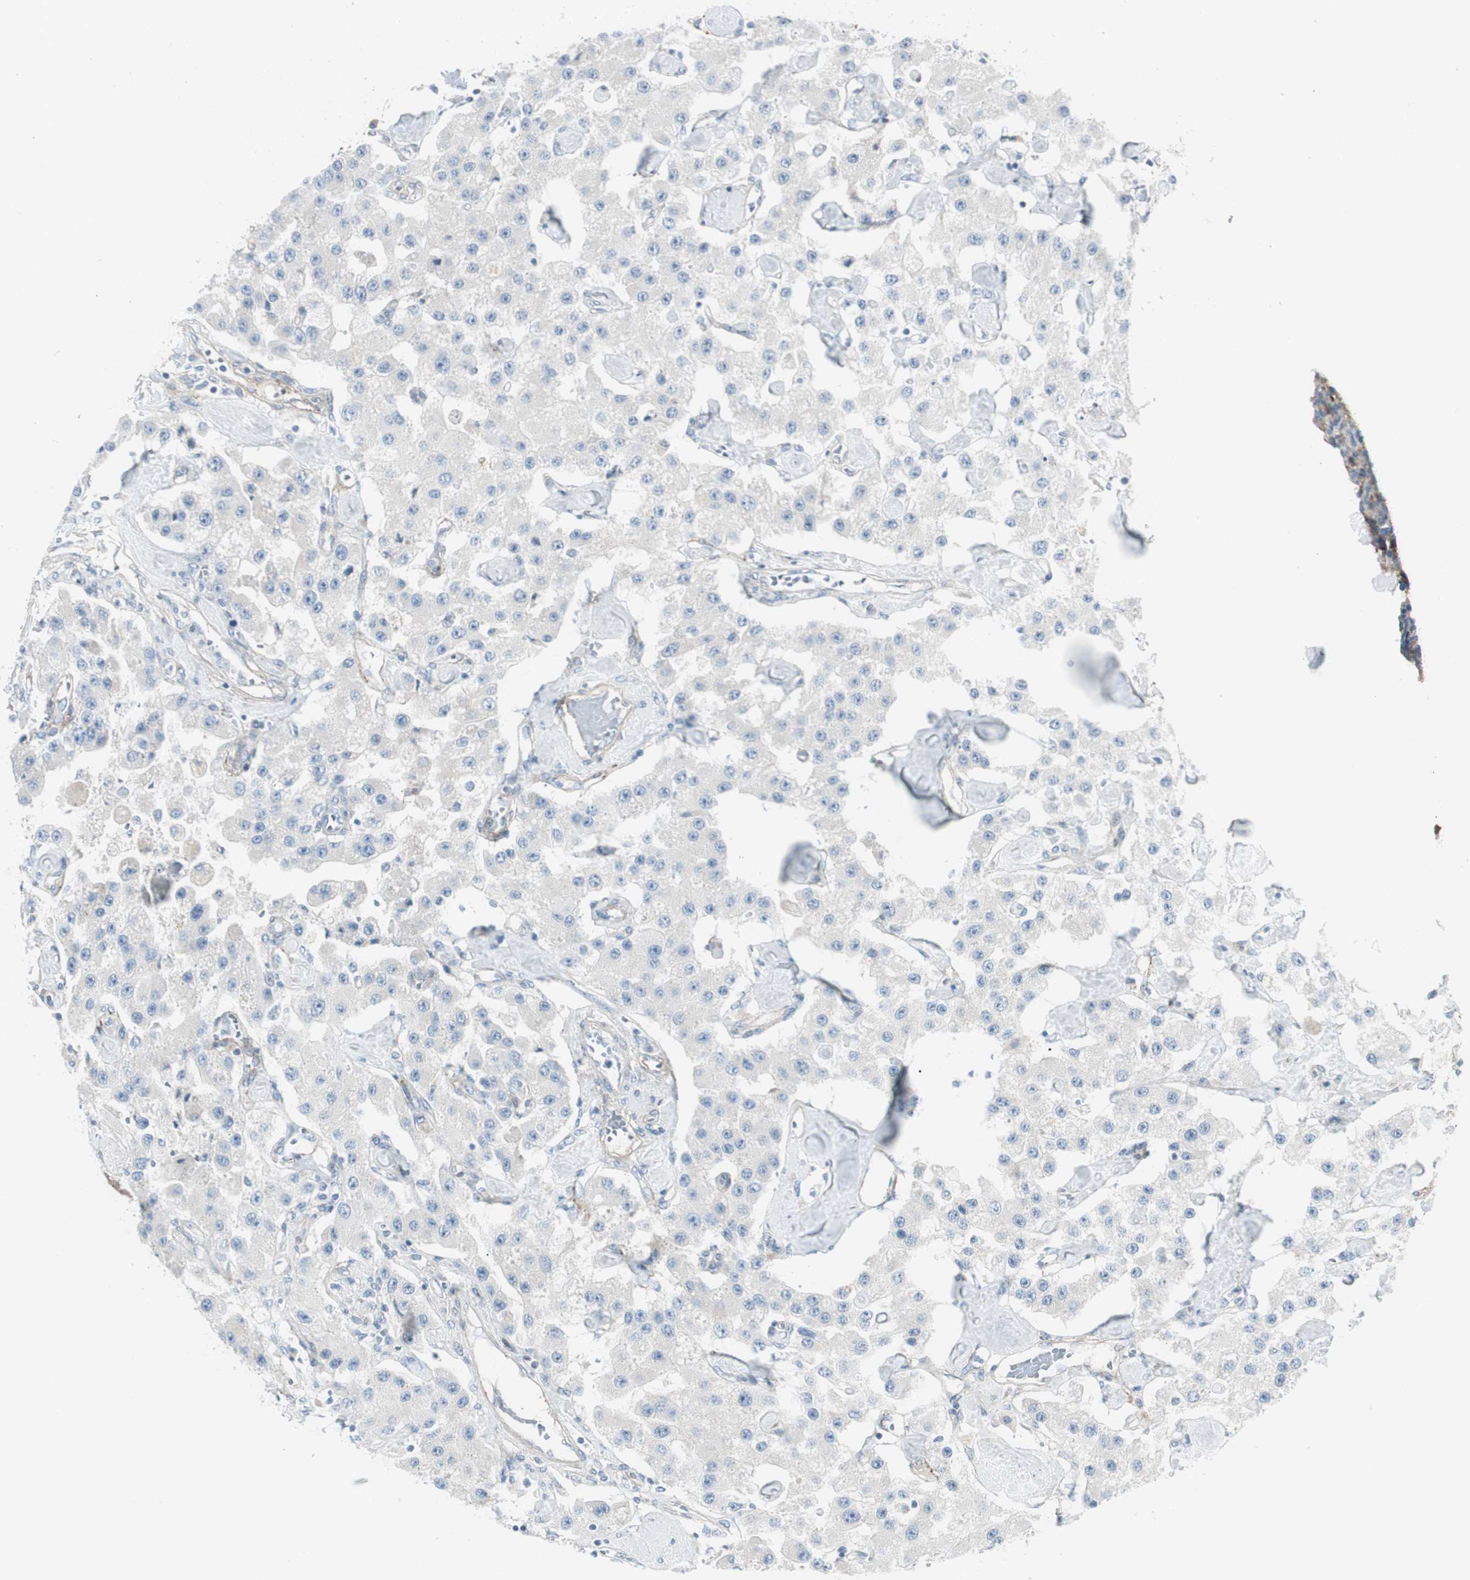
{"staining": {"intensity": "negative", "quantity": "none", "location": "none"}, "tissue": "carcinoid", "cell_type": "Tumor cells", "image_type": "cancer", "snomed": [{"axis": "morphology", "description": "Carcinoid, malignant, NOS"}, {"axis": "topography", "description": "Pancreas"}], "caption": "A high-resolution histopathology image shows immunohistochemistry staining of malignant carcinoid, which reveals no significant positivity in tumor cells. (DAB (3,3'-diaminobenzidine) immunohistochemistry (IHC) visualized using brightfield microscopy, high magnification).", "gene": "CACNA2D1", "patient": {"sex": "male", "age": 41}}